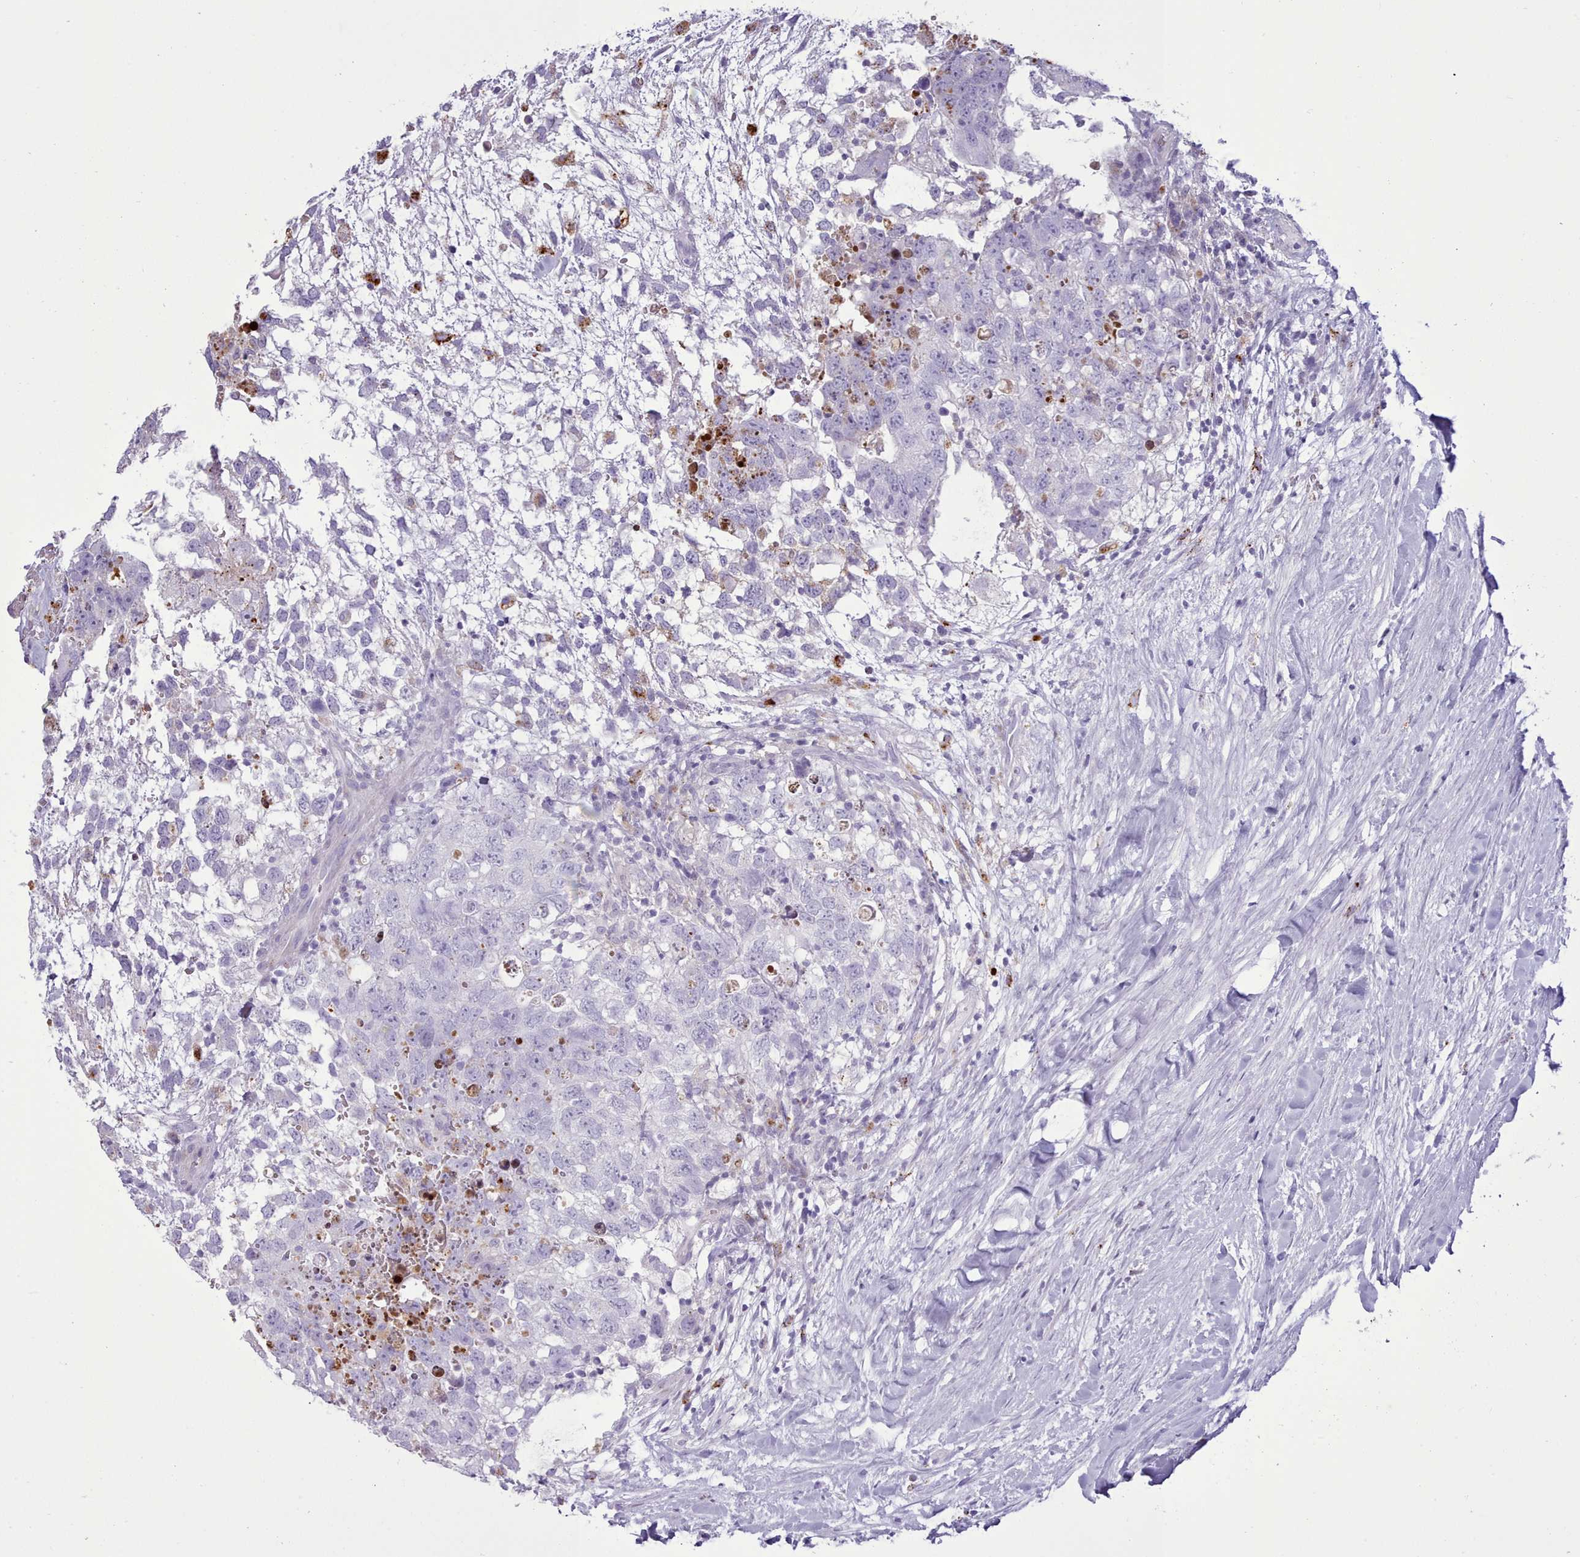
{"staining": {"intensity": "negative", "quantity": "none", "location": "none"}, "tissue": "testis cancer", "cell_type": "Tumor cells", "image_type": "cancer", "snomed": [{"axis": "morphology", "description": "Seminoma, NOS"}, {"axis": "morphology", "description": "Carcinoma, Embryonal, NOS"}, {"axis": "topography", "description": "Testis"}], "caption": "Tumor cells show no significant protein expression in testis cancer. (Brightfield microscopy of DAB immunohistochemistry at high magnification).", "gene": "SRD5A1", "patient": {"sex": "male", "age": 29}}